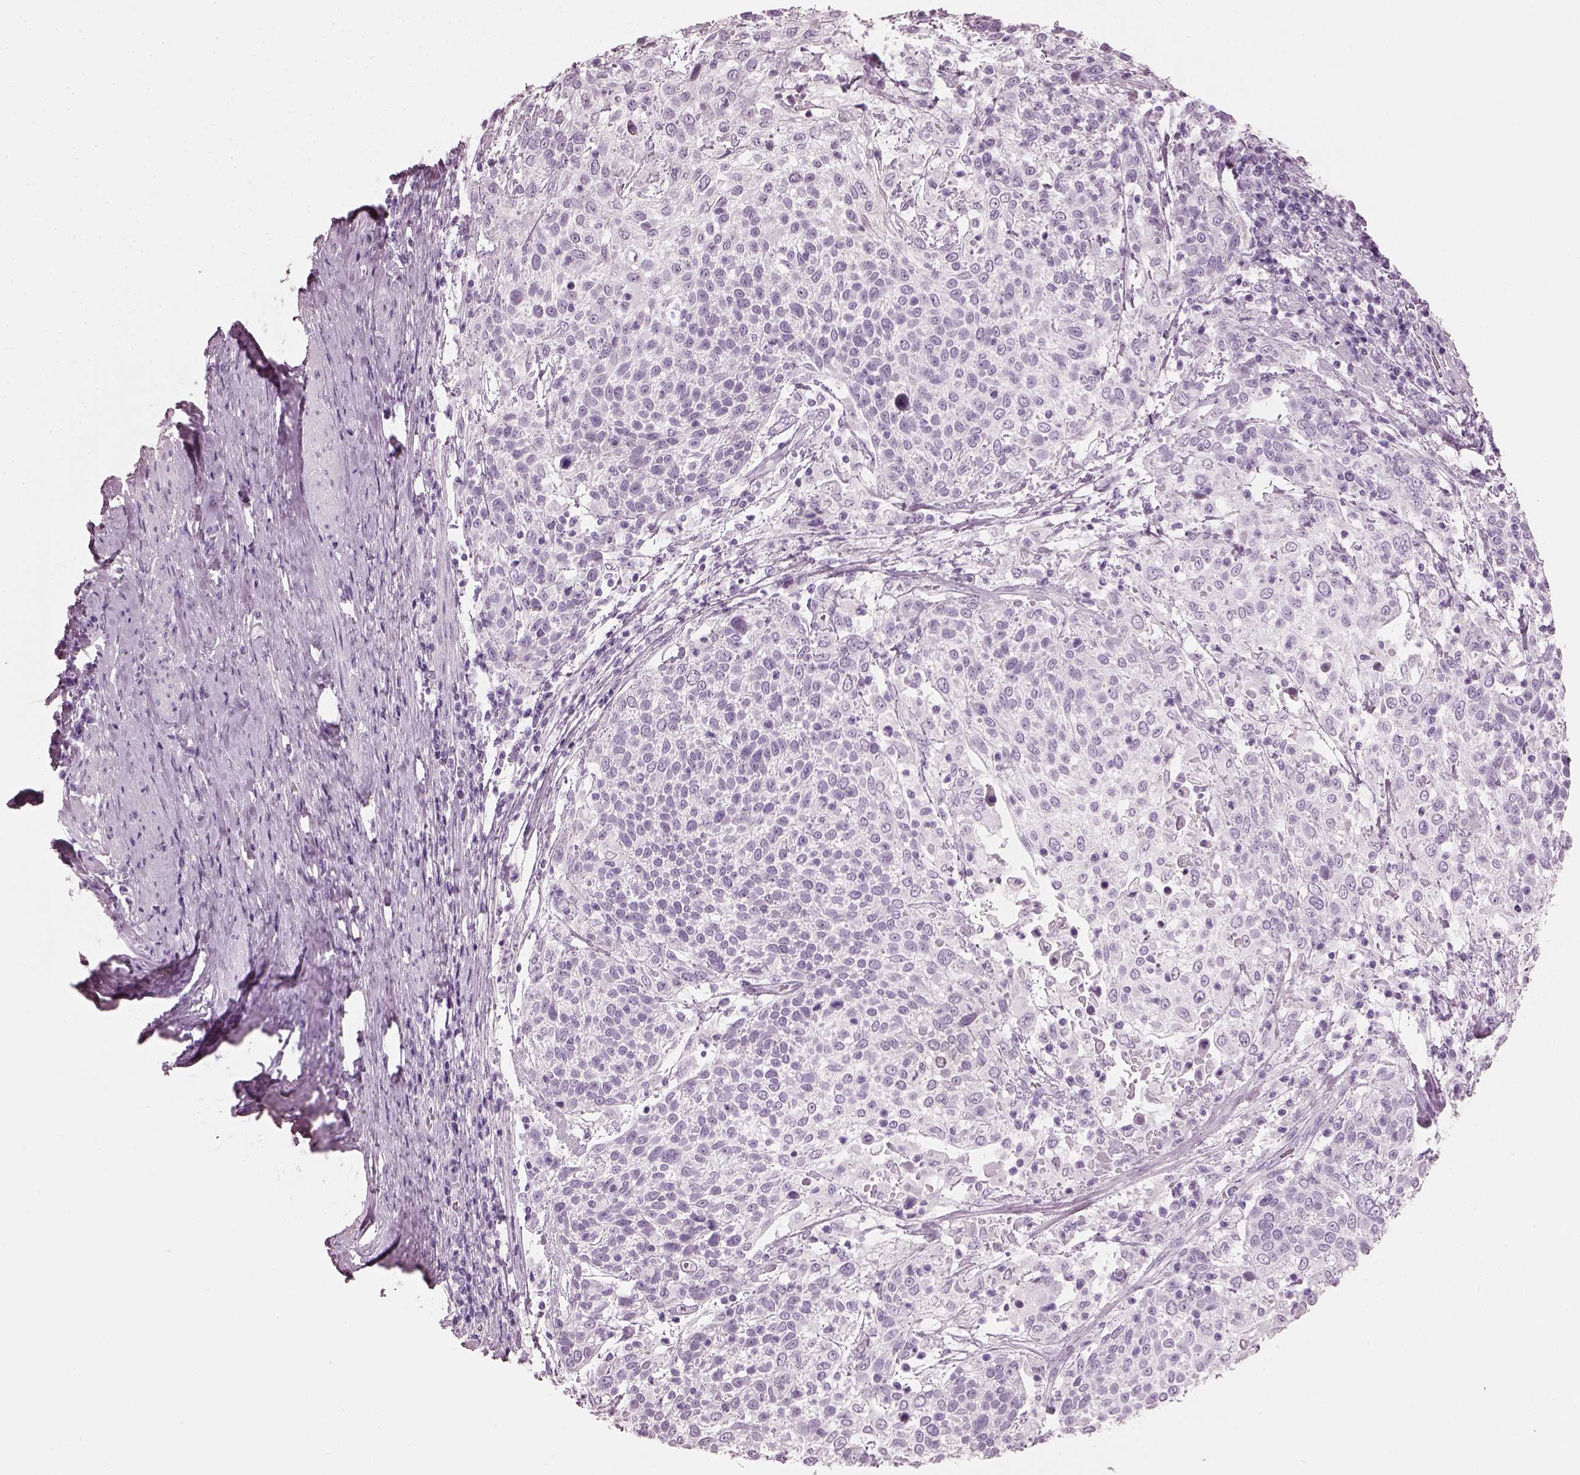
{"staining": {"intensity": "negative", "quantity": "none", "location": "none"}, "tissue": "cervical cancer", "cell_type": "Tumor cells", "image_type": "cancer", "snomed": [{"axis": "morphology", "description": "Squamous cell carcinoma, NOS"}, {"axis": "topography", "description": "Cervix"}], "caption": "This image is of squamous cell carcinoma (cervical) stained with immunohistochemistry to label a protein in brown with the nuclei are counter-stained blue. There is no staining in tumor cells.", "gene": "HYDIN", "patient": {"sex": "female", "age": 61}}